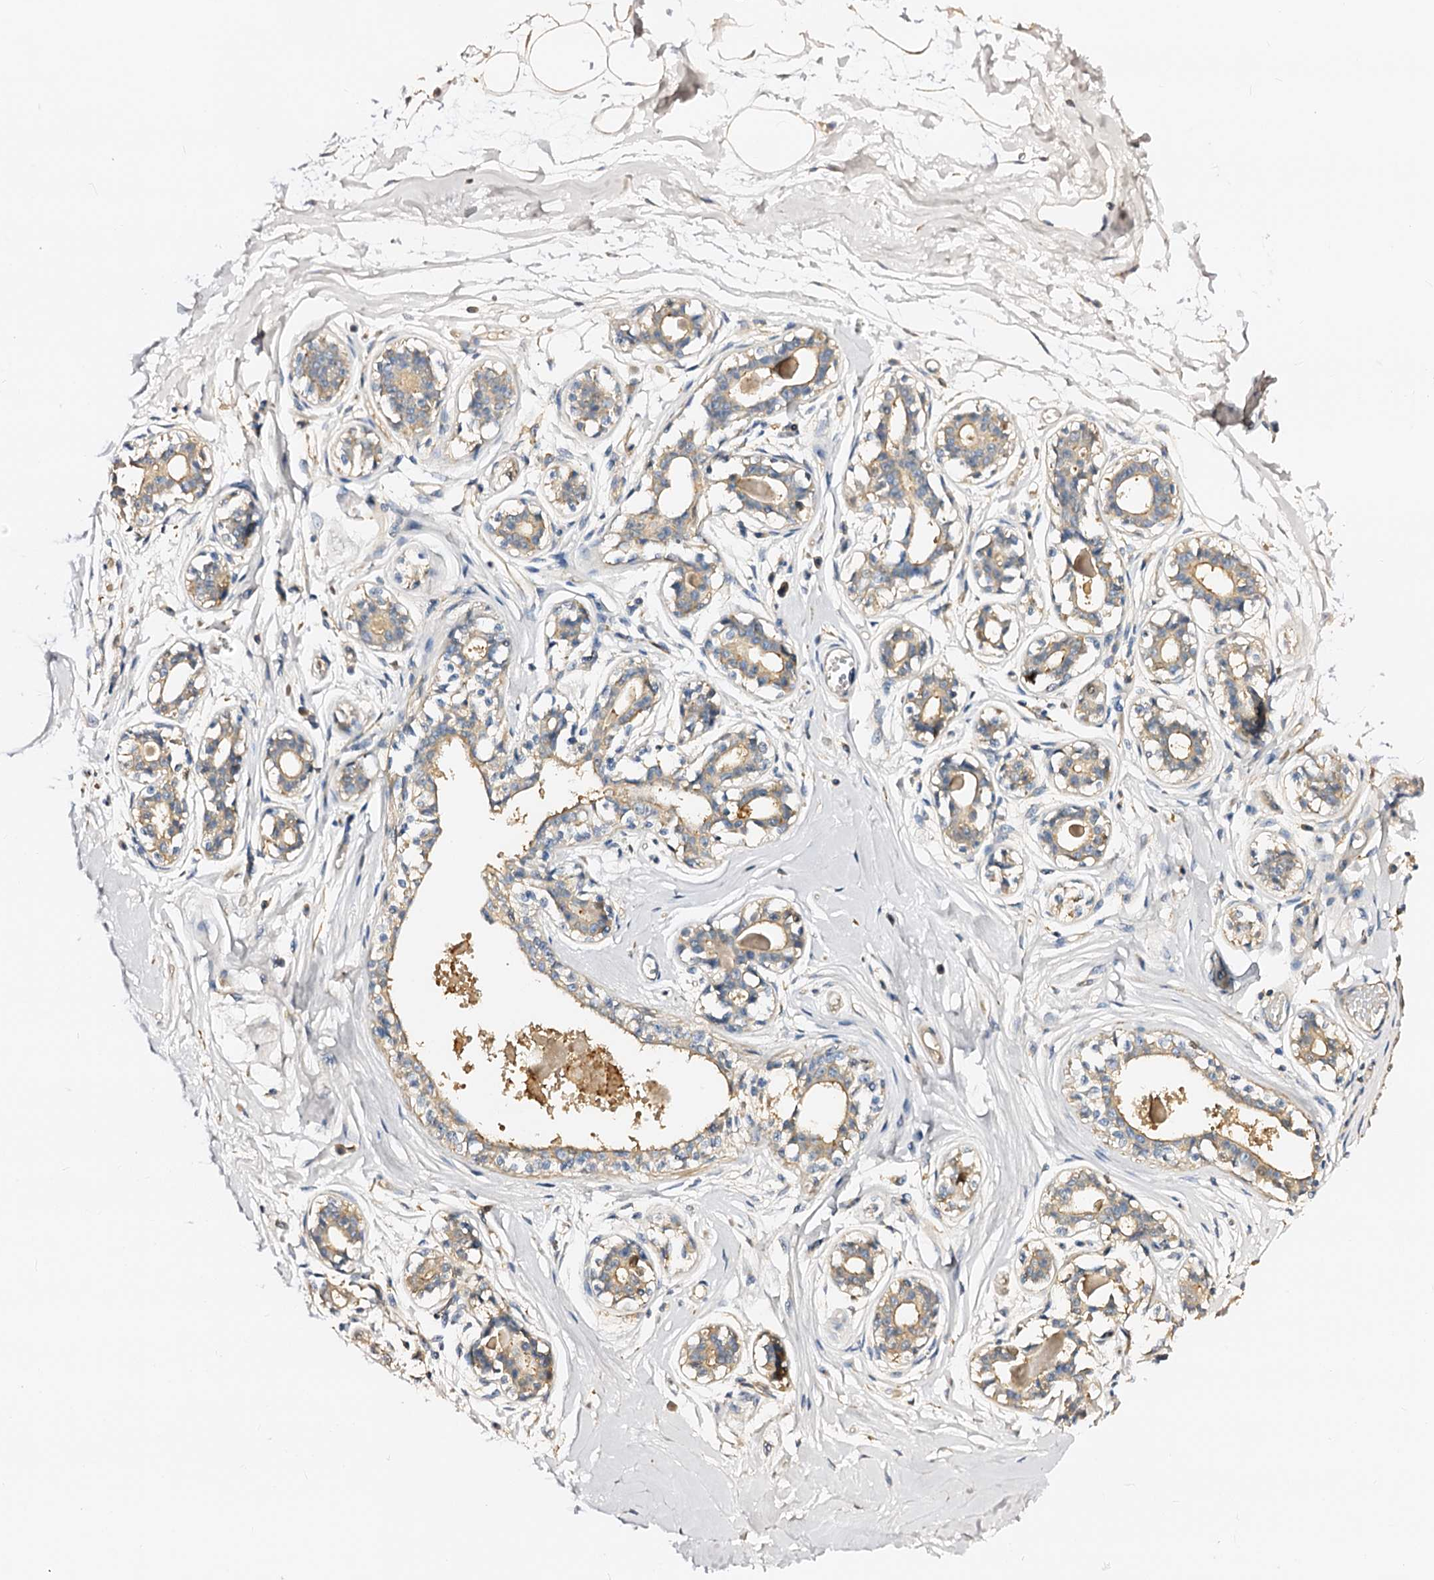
{"staining": {"intensity": "moderate", "quantity": ">75%", "location": "cytoplasmic/membranous"}, "tissue": "breast", "cell_type": "Adipocytes", "image_type": "normal", "snomed": [{"axis": "morphology", "description": "Normal tissue, NOS"}, {"axis": "topography", "description": "Breast"}], "caption": "A brown stain shows moderate cytoplasmic/membranous expression of a protein in adipocytes of unremarkable human breast.", "gene": "CSKMT", "patient": {"sex": "female", "age": 45}}